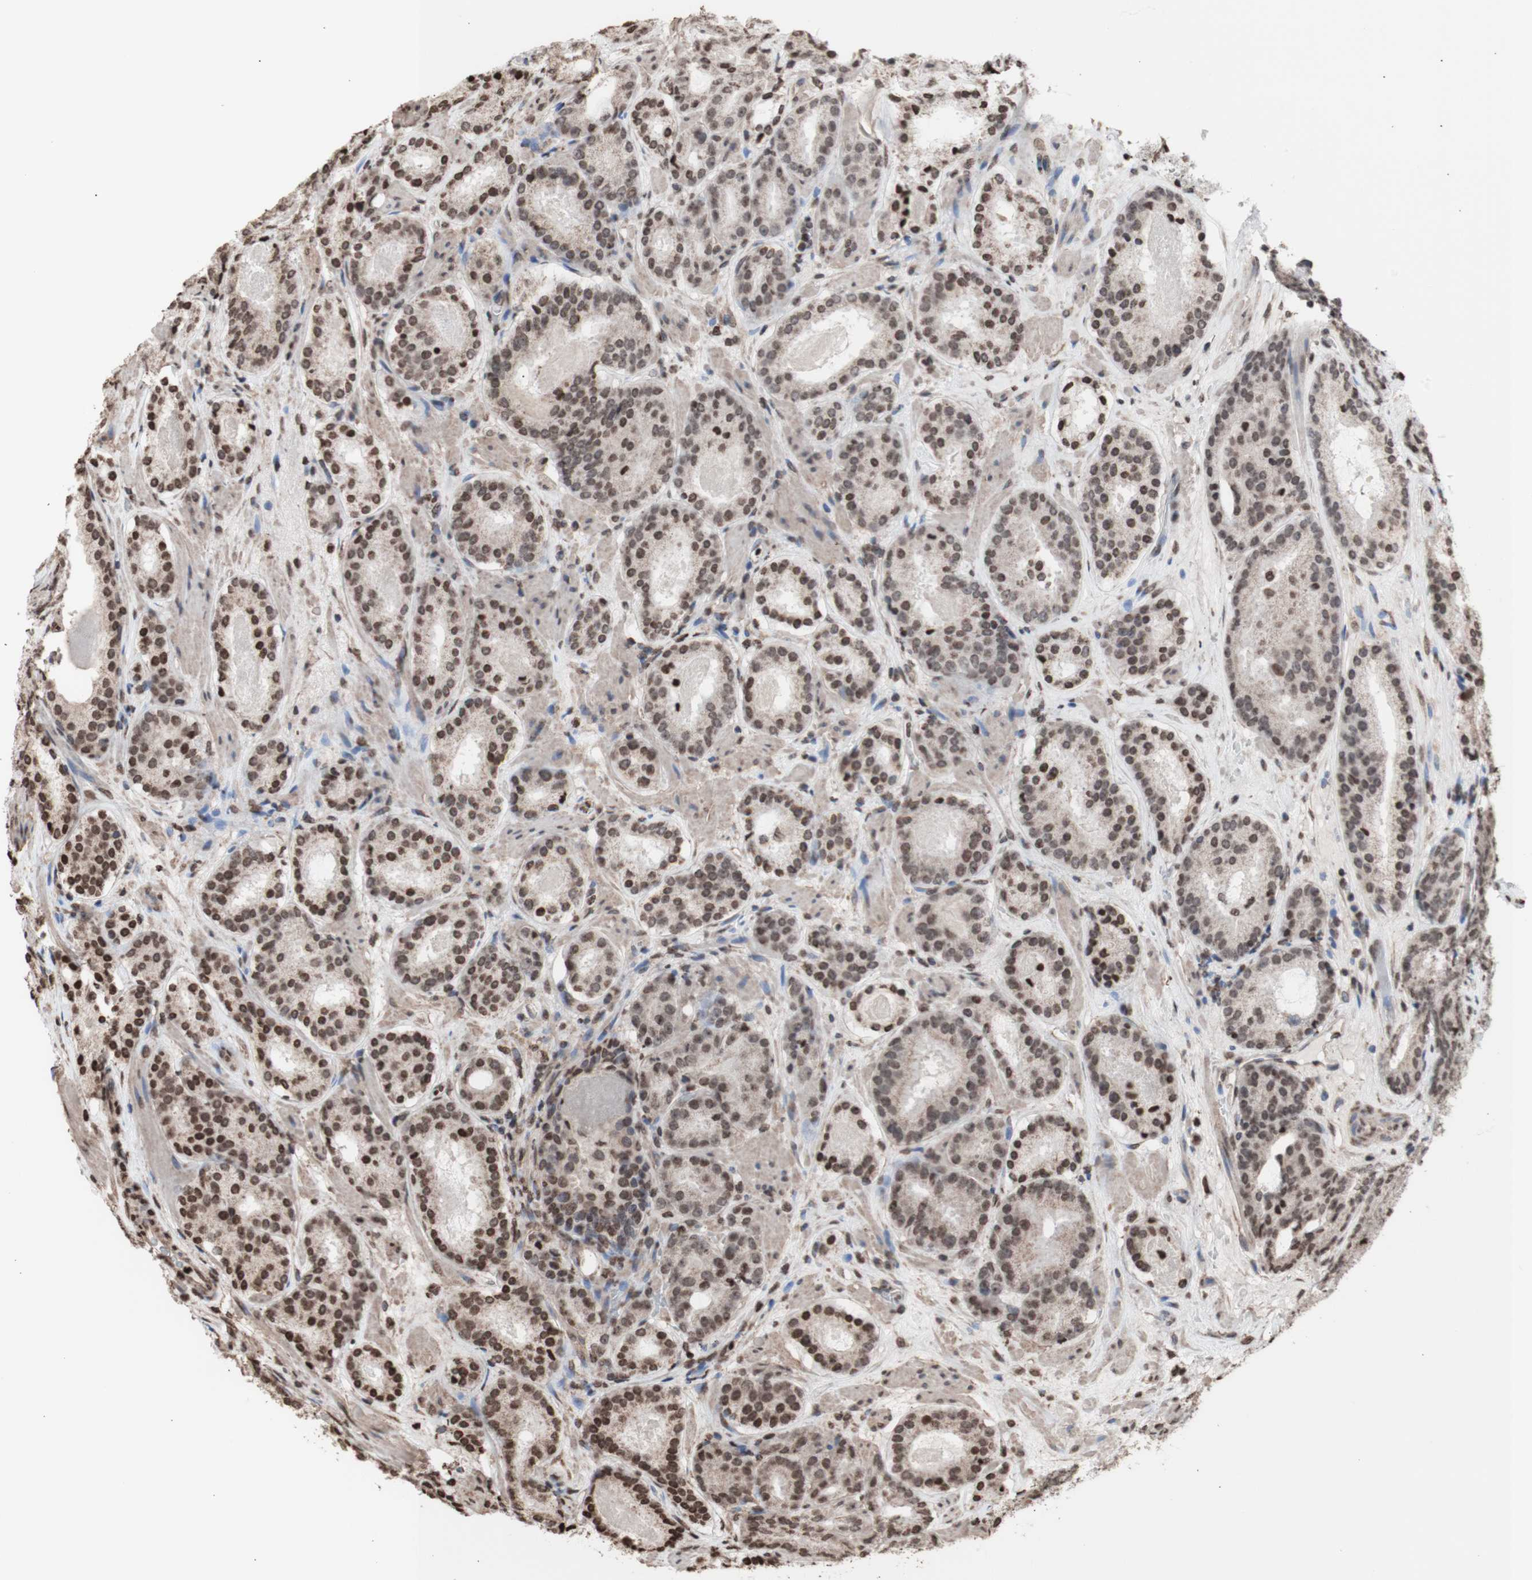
{"staining": {"intensity": "moderate", "quantity": ">75%", "location": "nuclear"}, "tissue": "prostate cancer", "cell_type": "Tumor cells", "image_type": "cancer", "snomed": [{"axis": "morphology", "description": "Adenocarcinoma, Low grade"}, {"axis": "topography", "description": "Prostate"}], "caption": "Prostate cancer tissue exhibits moderate nuclear expression in approximately >75% of tumor cells", "gene": "SNAI2", "patient": {"sex": "male", "age": 69}}